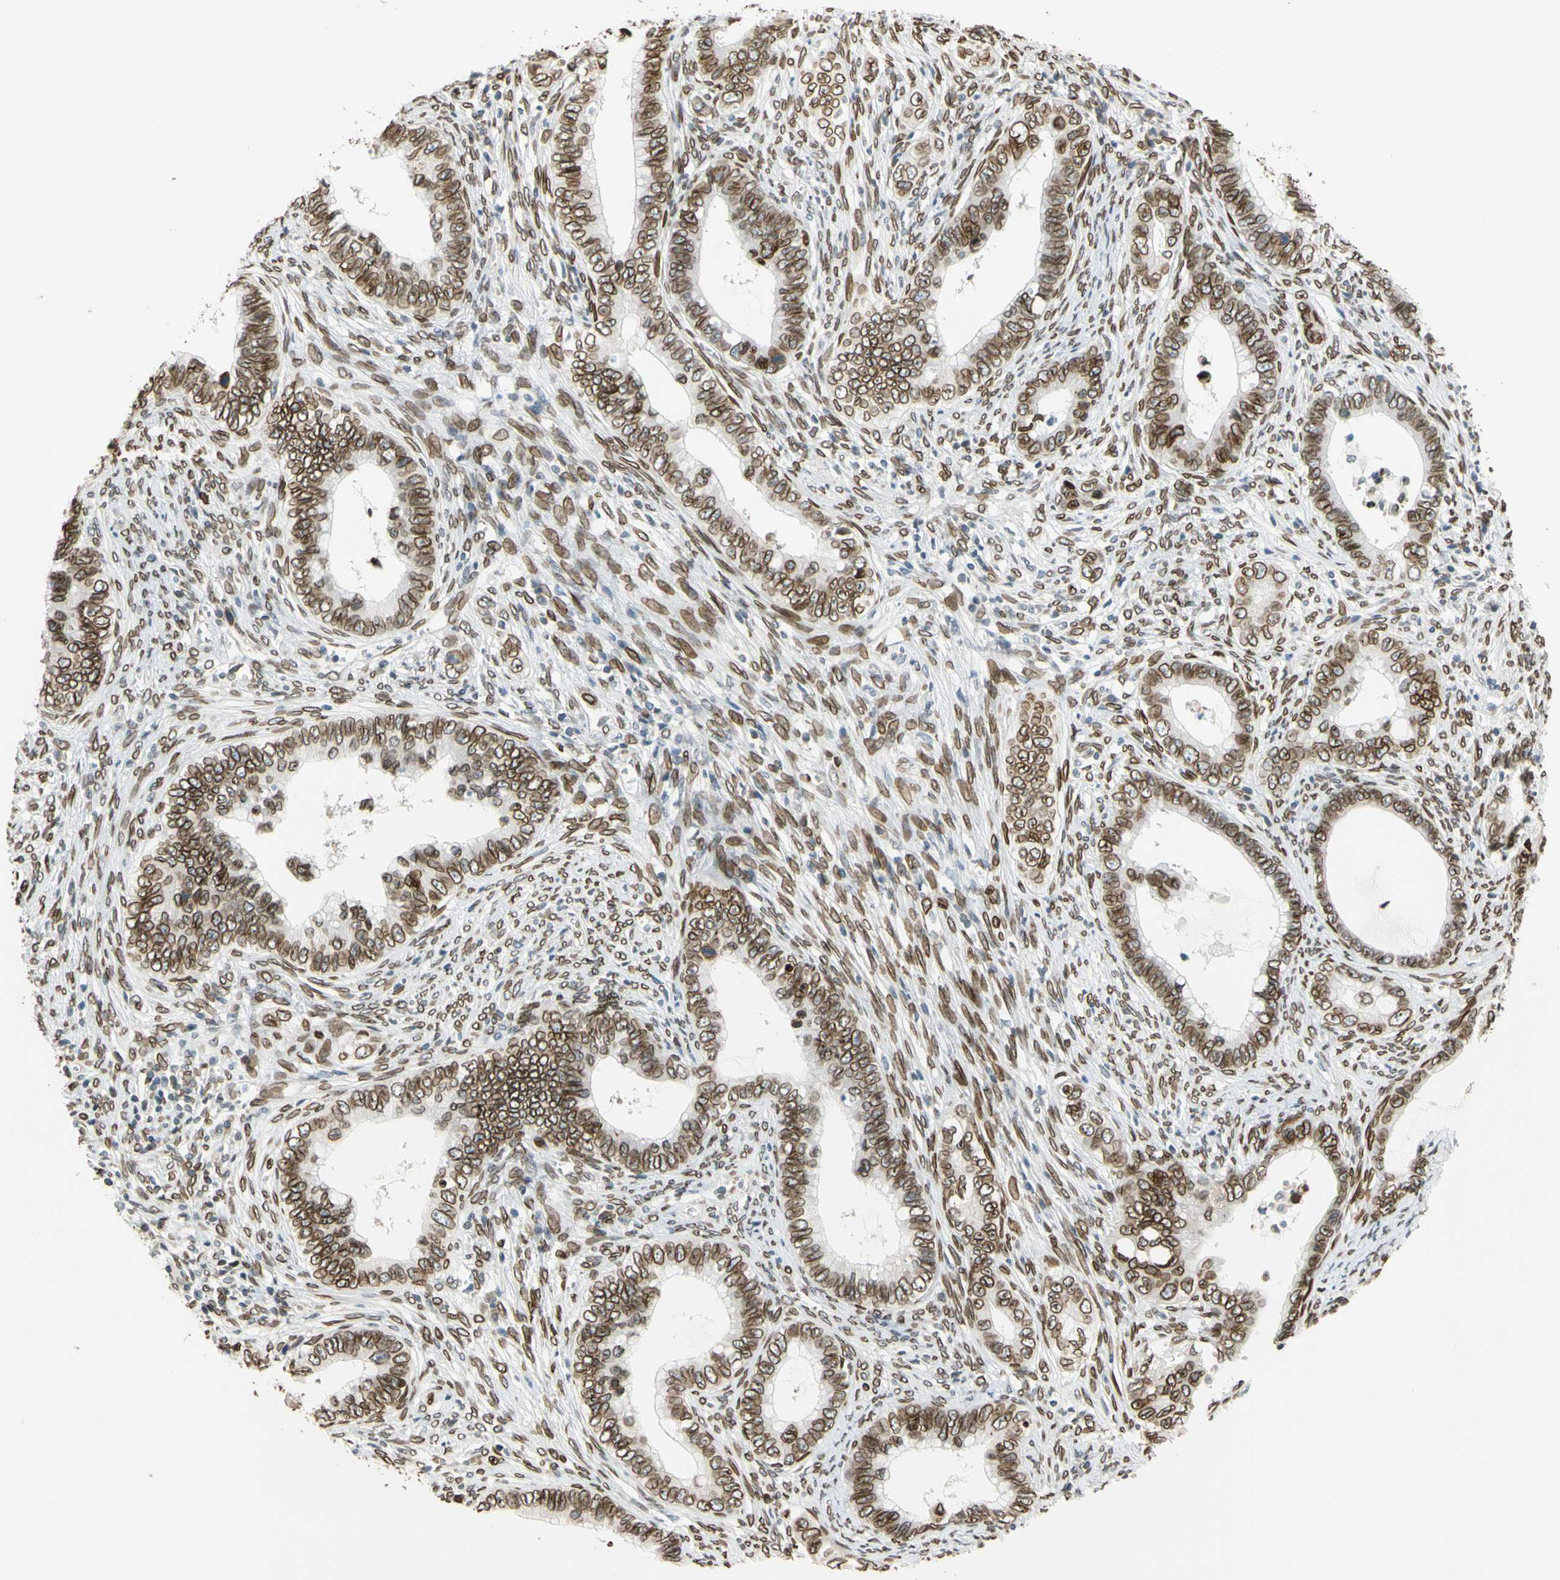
{"staining": {"intensity": "strong", "quantity": ">75%", "location": "cytoplasmic/membranous,nuclear"}, "tissue": "cervical cancer", "cell_type": "Tumor cells", "image_type": "cancer", "snomed": [{"axis": "morphology", "description": "Adenocarcinoma, NOS"}, {"axis": "topography", "description": "Cervix"}], "caption": "Cervical adenocarcinoma stained with DAB (3,3'-diaminobenzidine) immunohistochemistry demonstrates high levels of strong cytoplasmic/membranous and nuclear positivity in approximately >75% of tumor cells.", "gene": "SUN1", "patient": {"sex": "female", "age": 44}}